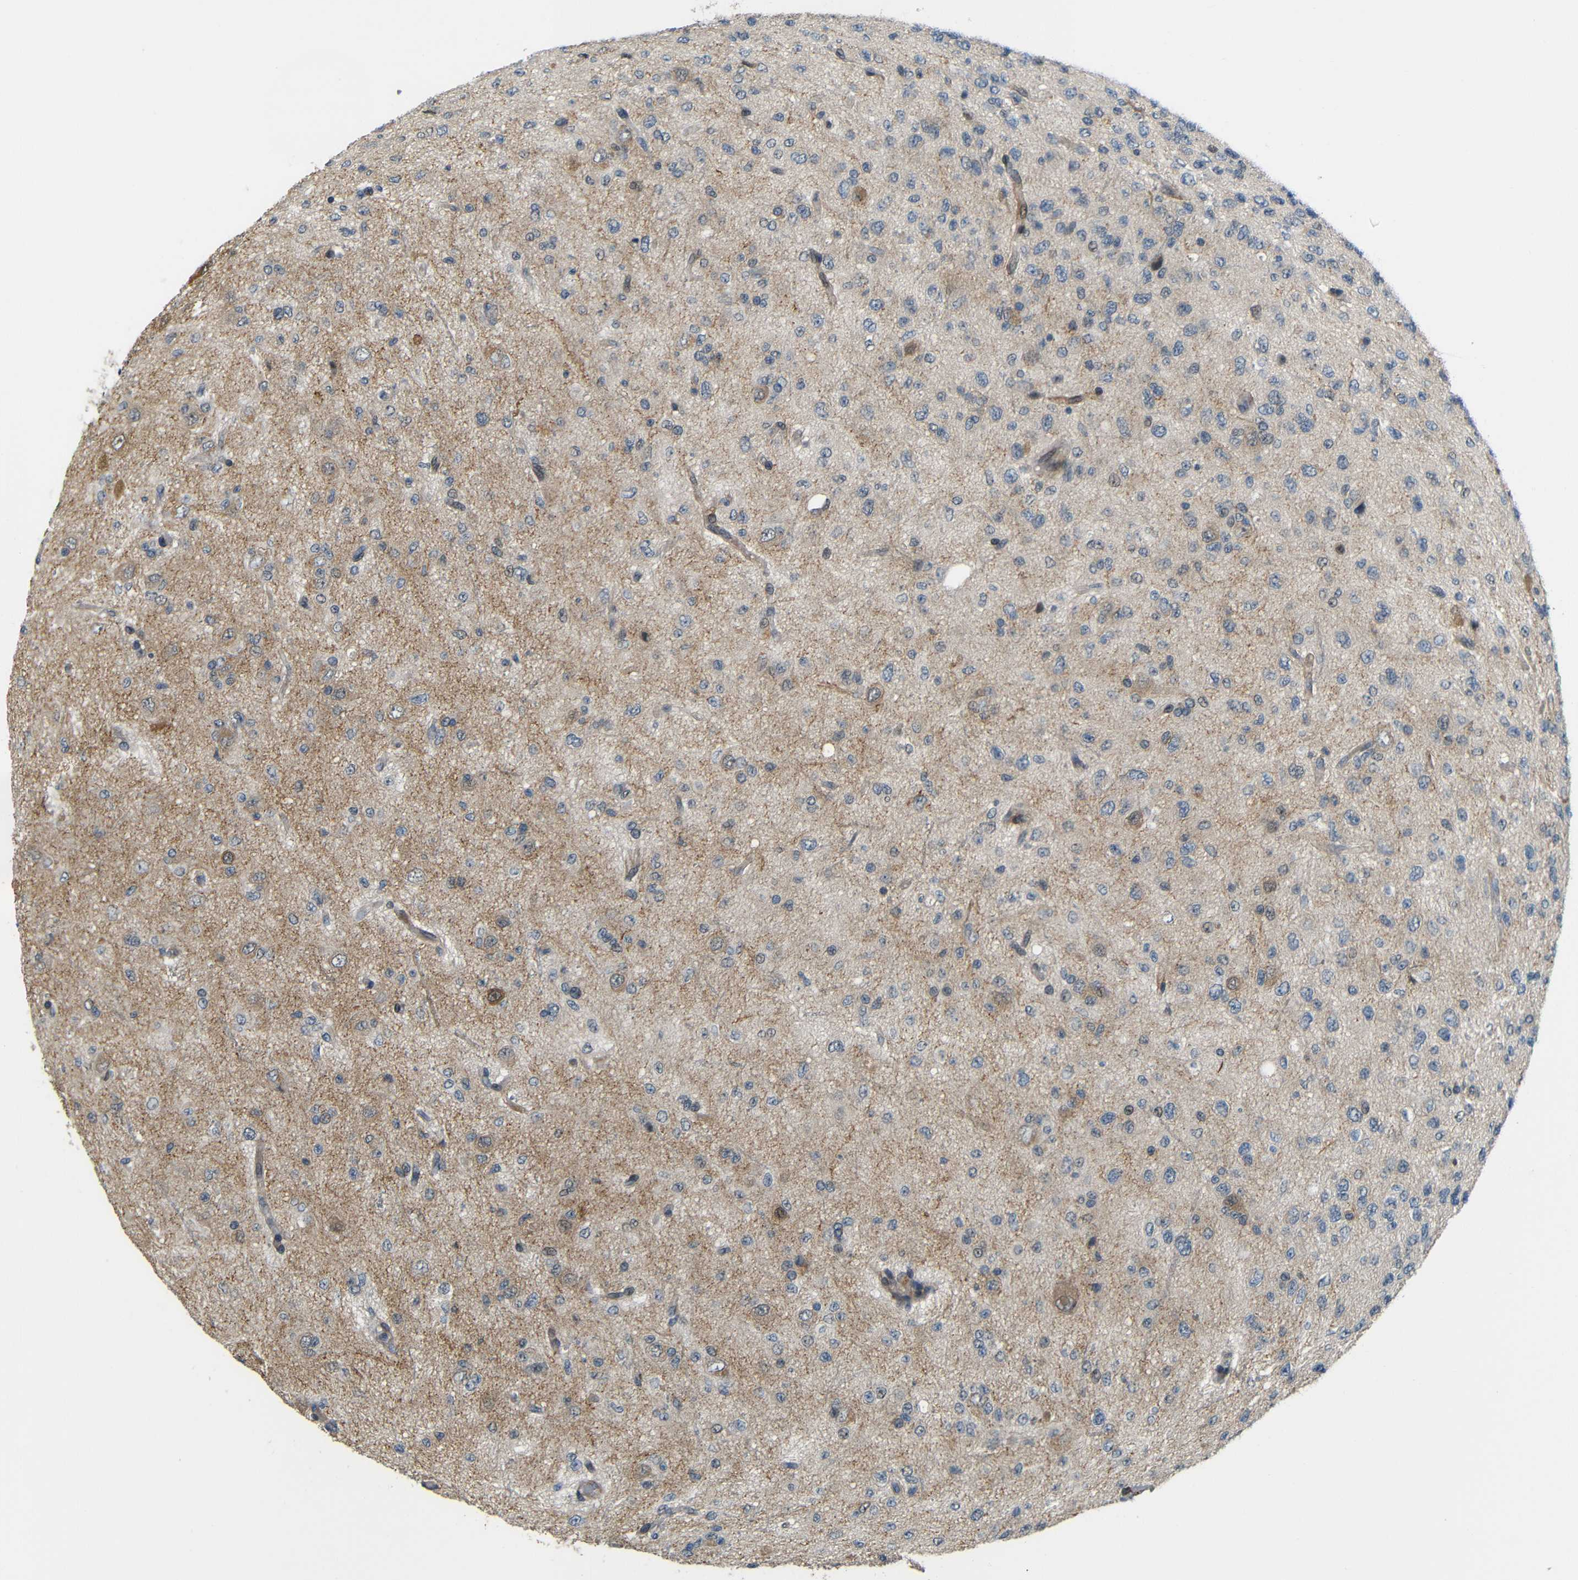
{"staining": {"intensity": "weak", "quantity": ">75%", "location": "cytoplasmic/membranous"}, "tissue": "glioma", "cell_type": "Tumor cells", "image_type": "cancer", "snomed": [{"axis": "morphology", "description": "Glioma, malignant, High grade"}, {"axis": "topography", "description": "pancreas cauda"}], "caption": "Weak cytoplasmic/membranous expression for a protein is present in approximately >75% of tumor cells of malignant high-grade glioma using immunohistochemistry.", "gene": "SYDE1", "patient": {"sex": "male", "age": 60}}